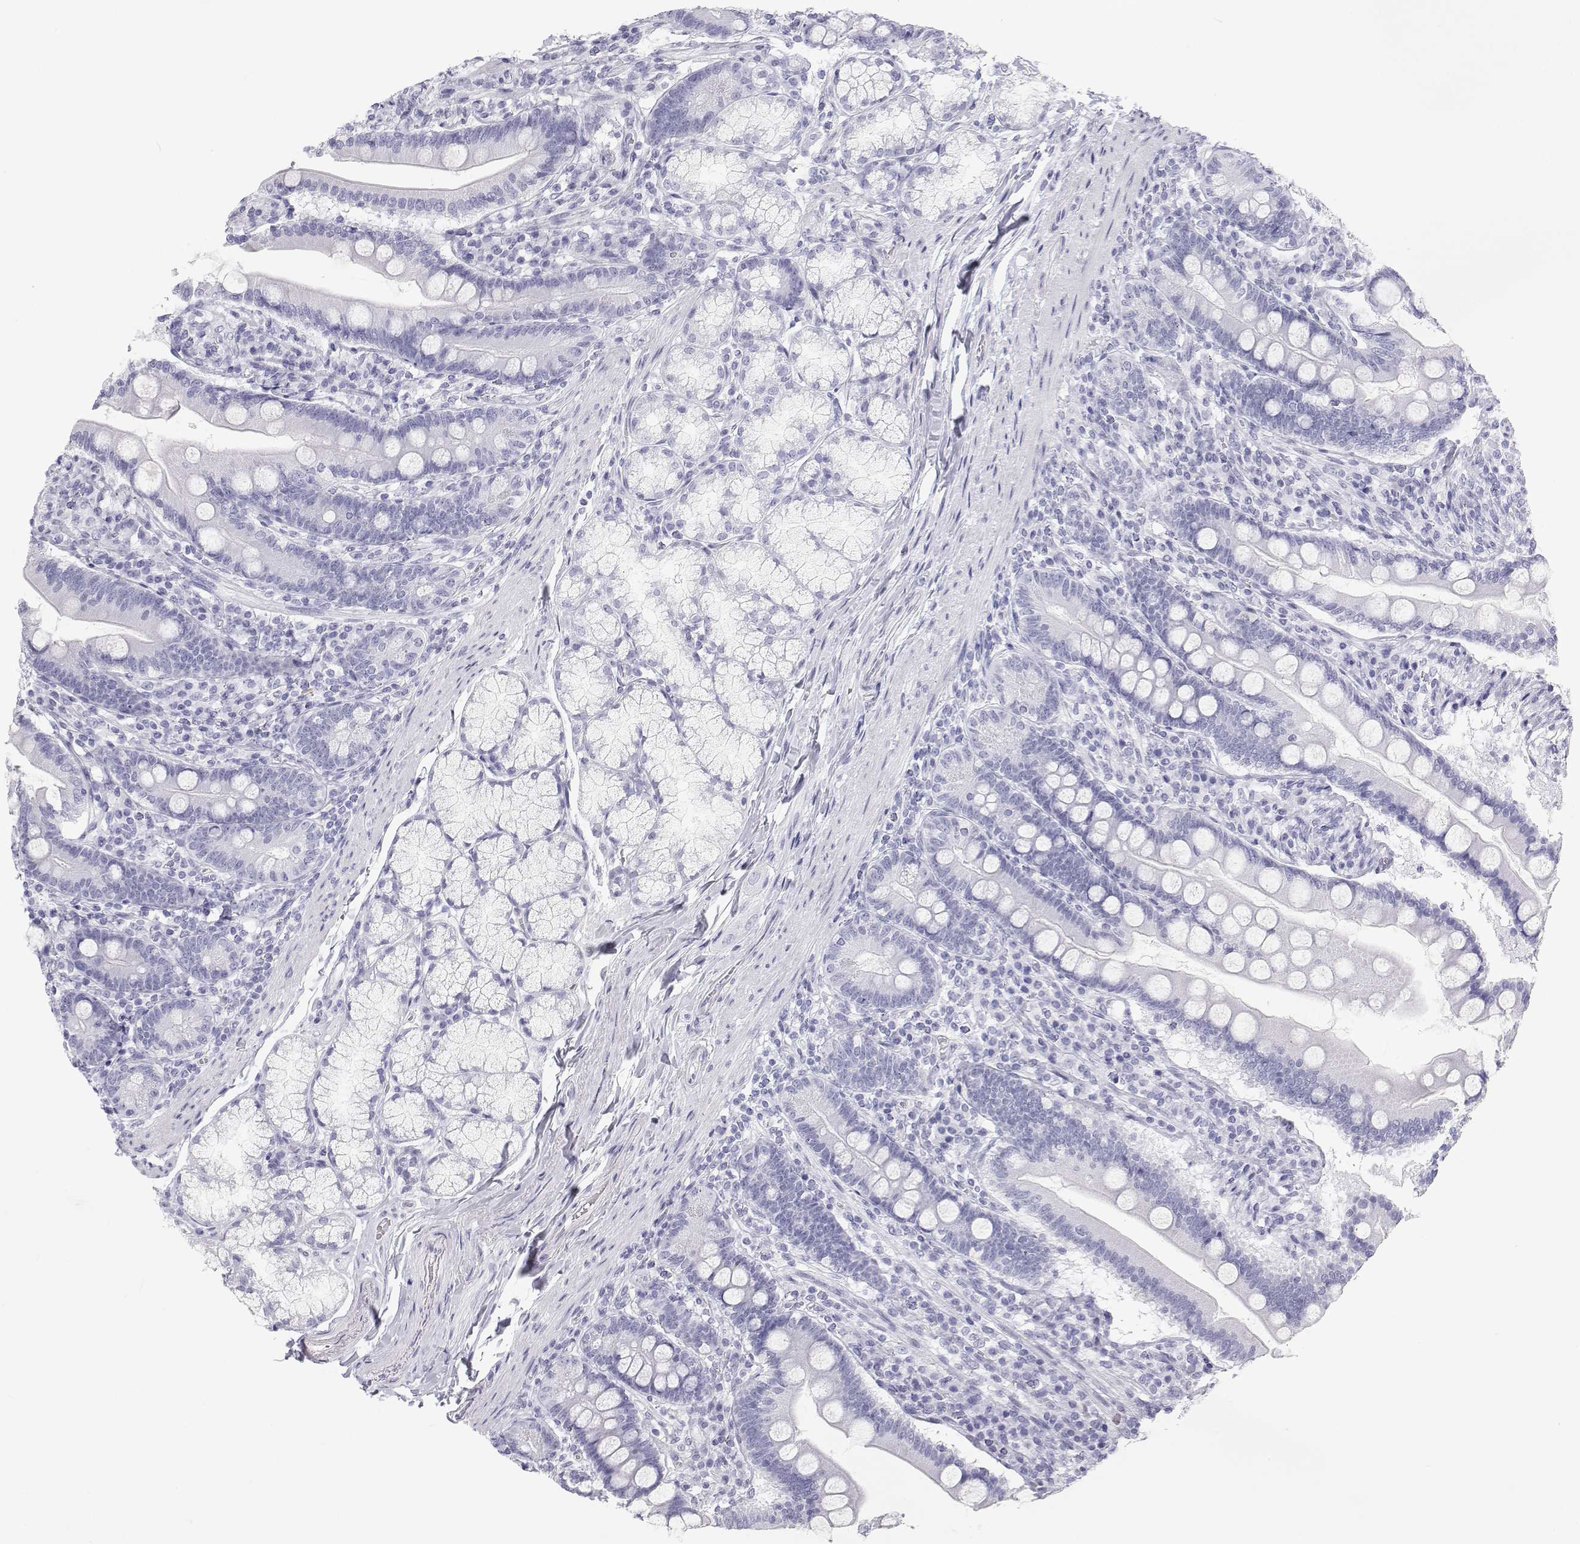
{"staining": {"intensity": "negative", "quantity": "none", "location": "none"}, "tissue": "duodenum", "cell_type": "Glandular cells", "image_type": "normal", "snomed": [{"axis": "morphology", "description": "Normal tissue, NOS"}, {"axis": "topography", "description": "Duodenum"}], "caption": "Glandular cells show no significant expression in normal duodenum.", "gene": "SFTPB", "patient": {"sex": "female", "age": 67}}